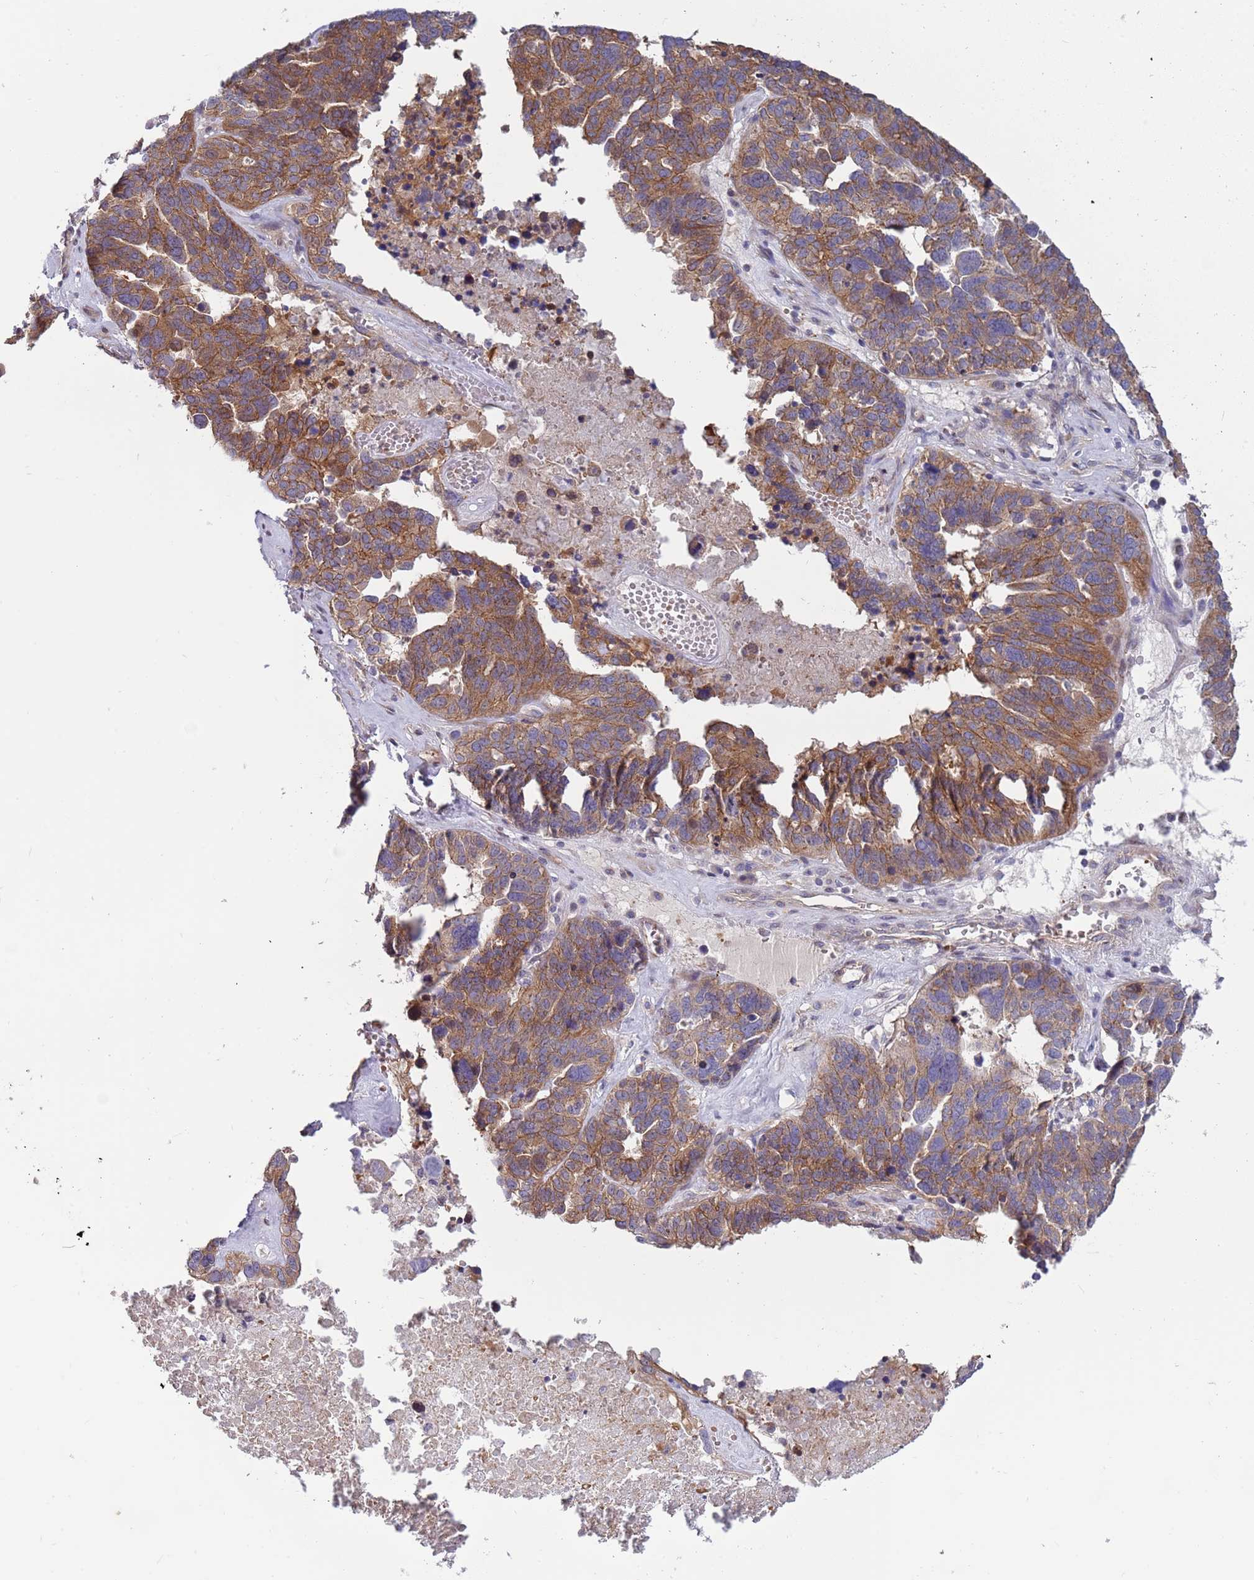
{"staining": {"intensity": "moderate", "quantity": ">75%", "location": "cytoplasmic/membranous"}, "tissue": "ovarian cancer", "cell_type": "Tumor cells", "image_type": "cancer", "snomed": [{"axis": "morphology", "description": "Cystadenocarcinoma, serous, NOS"}, {"axis": "topography", "description": "Ovary"}], "caption": "Protein expression analysis of human ovarian cancer (serous cystadenocarcinoma) reveals moderate cytoplasmic/membranous staining in about >75% of tumor cells.", "gene": "ITGB6", "patient": {"sex": "female", "age": 59}}